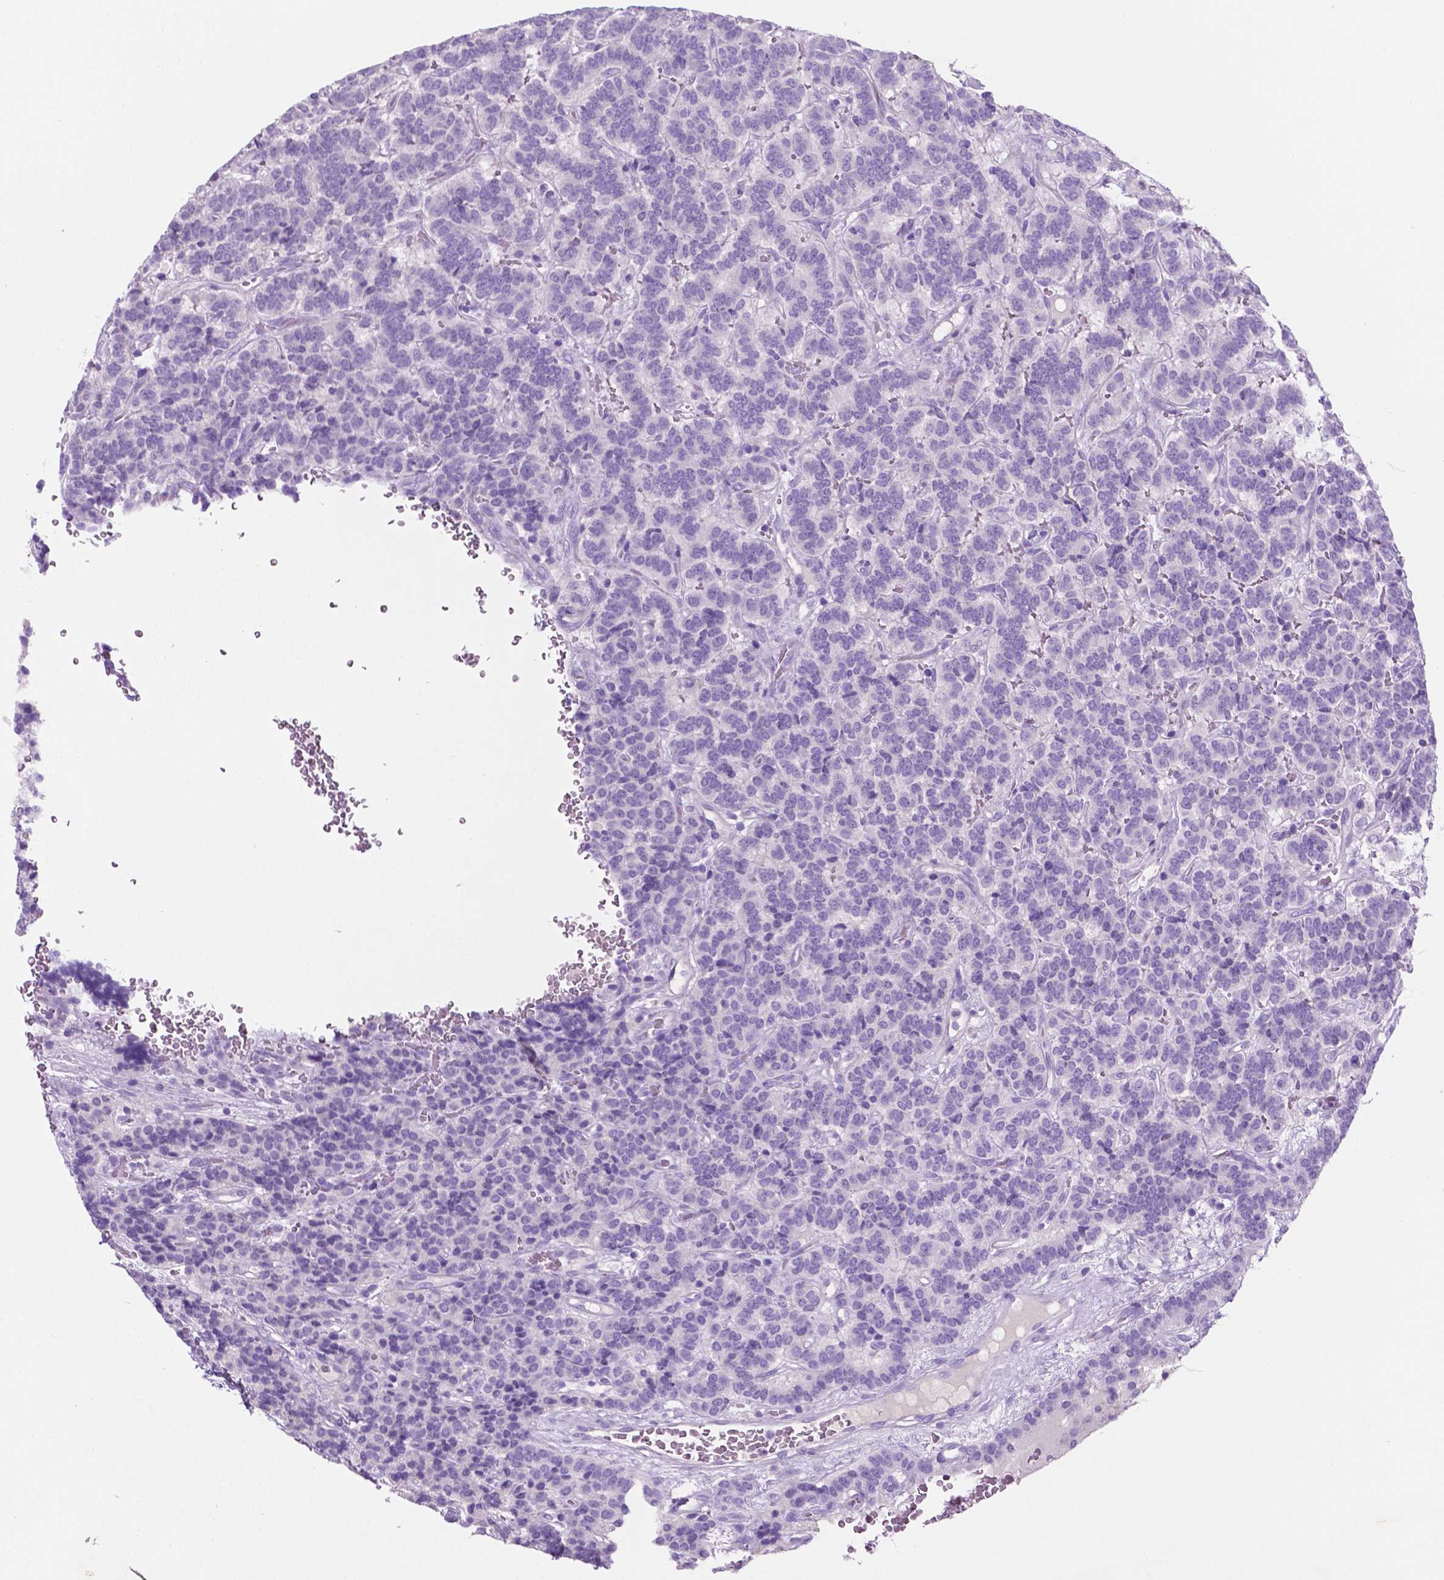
{"staining": {"intensity": "negative", "quantity": "none", "location": "none"}, "tissue": "carcinoid", "cell_type": "Tumor cells", "image_type": "cancer", "snomed": [{"axis": "morphology", "description": "Carcinoid, malignant, NOS"}, {"axis": "topography", "description": "Pancreas"}], "caption": "High magnification brightfield microscopy of malignant carcinoid stained with DAB (brown) and counterstained with hematoxylin (blue): tumor cells show no significant expression.", "gene": "POU4F1", "patient": {"sex": "male", "age": 36}}